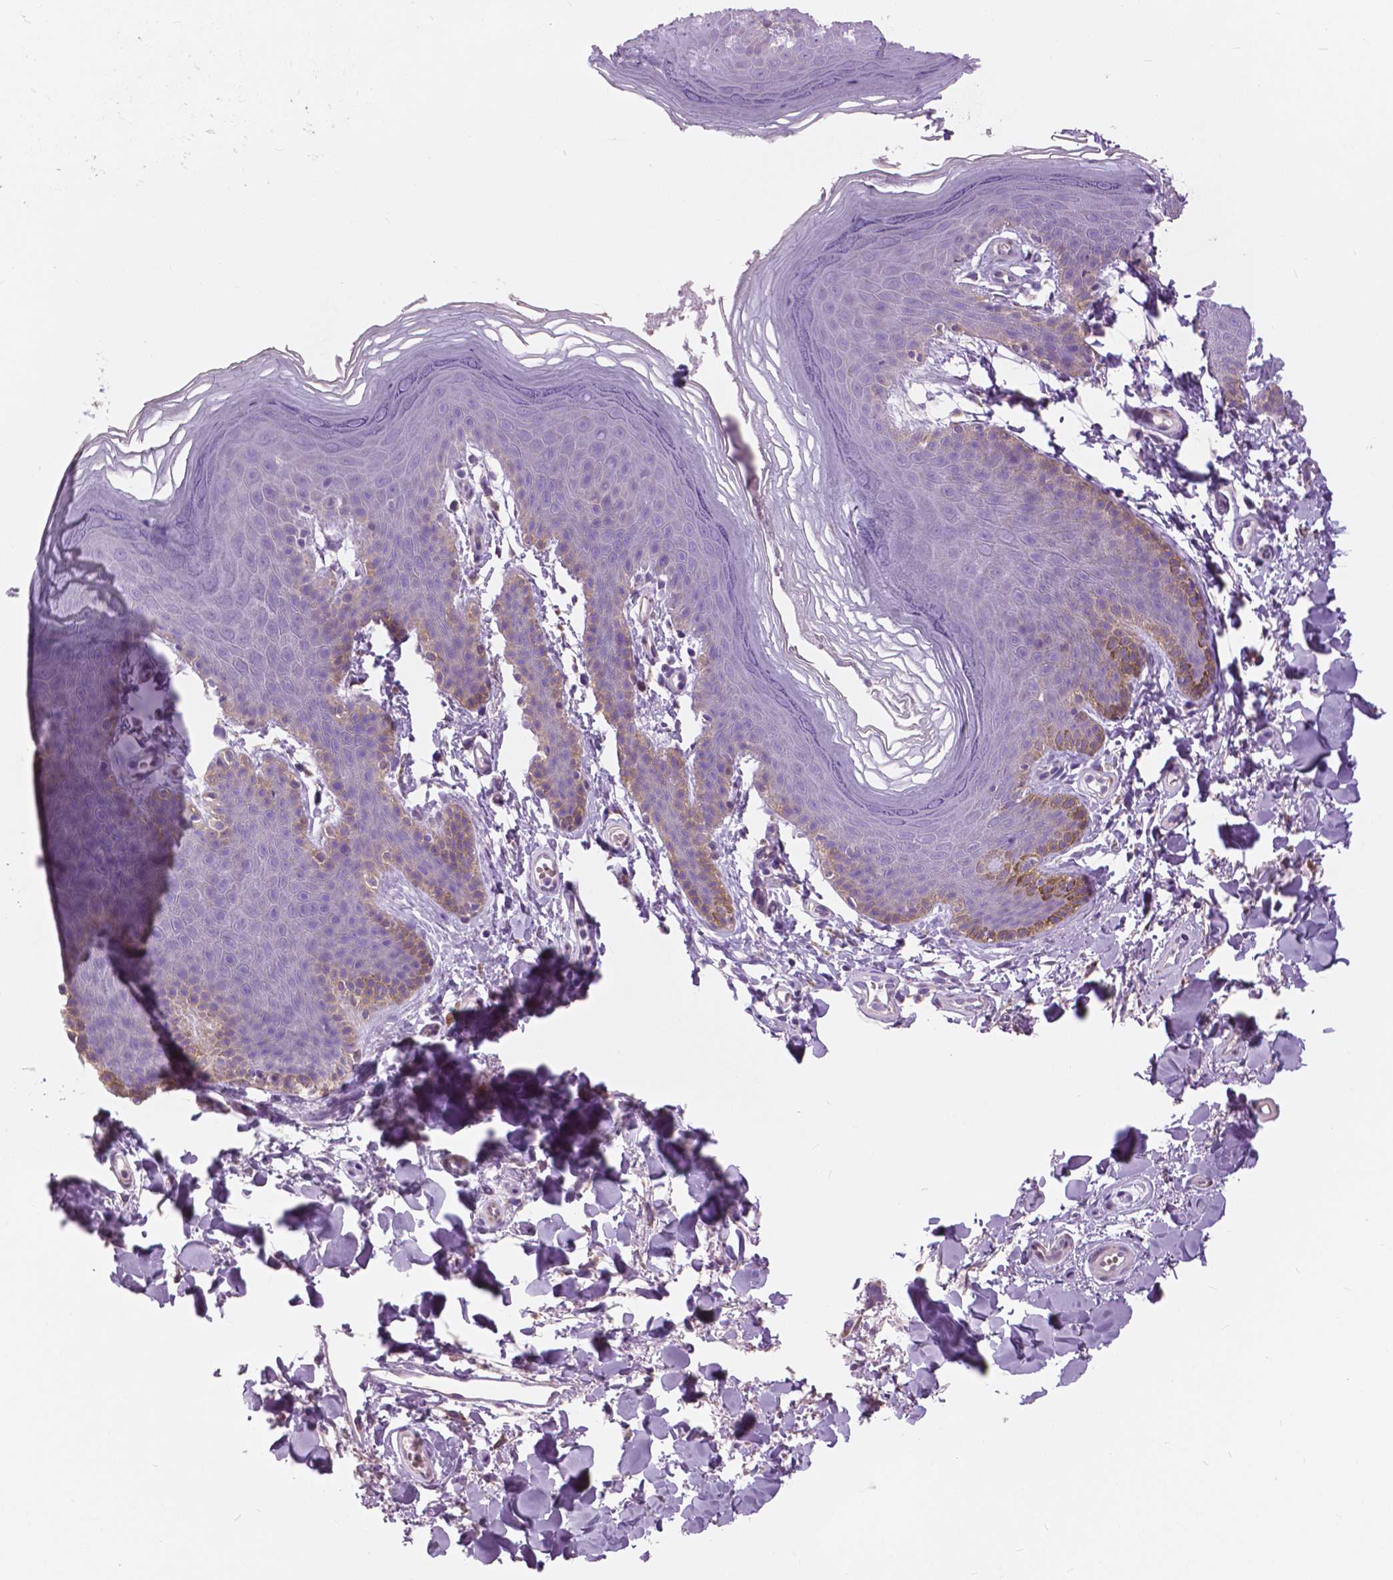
{"staining": {"intensity": "negative", "quantity": "none", "location": "none"}, "tissue": "skin", "cell_type": "Epidermal cells", "image_type": "normal", "snomed": [{"axis": "morphology", "description": "Normal tissue, NOS"}, {"axis": "topography", "description": "Anal"}], "caption": "A histopathology image of skin stained for a protein displays no brown staining in epidermal cells. (Immunohistochemistry, brightfield microscopy, high magnification).", "gene": "SERPINI1", "patient": {"sex": "male", "age": 53}}